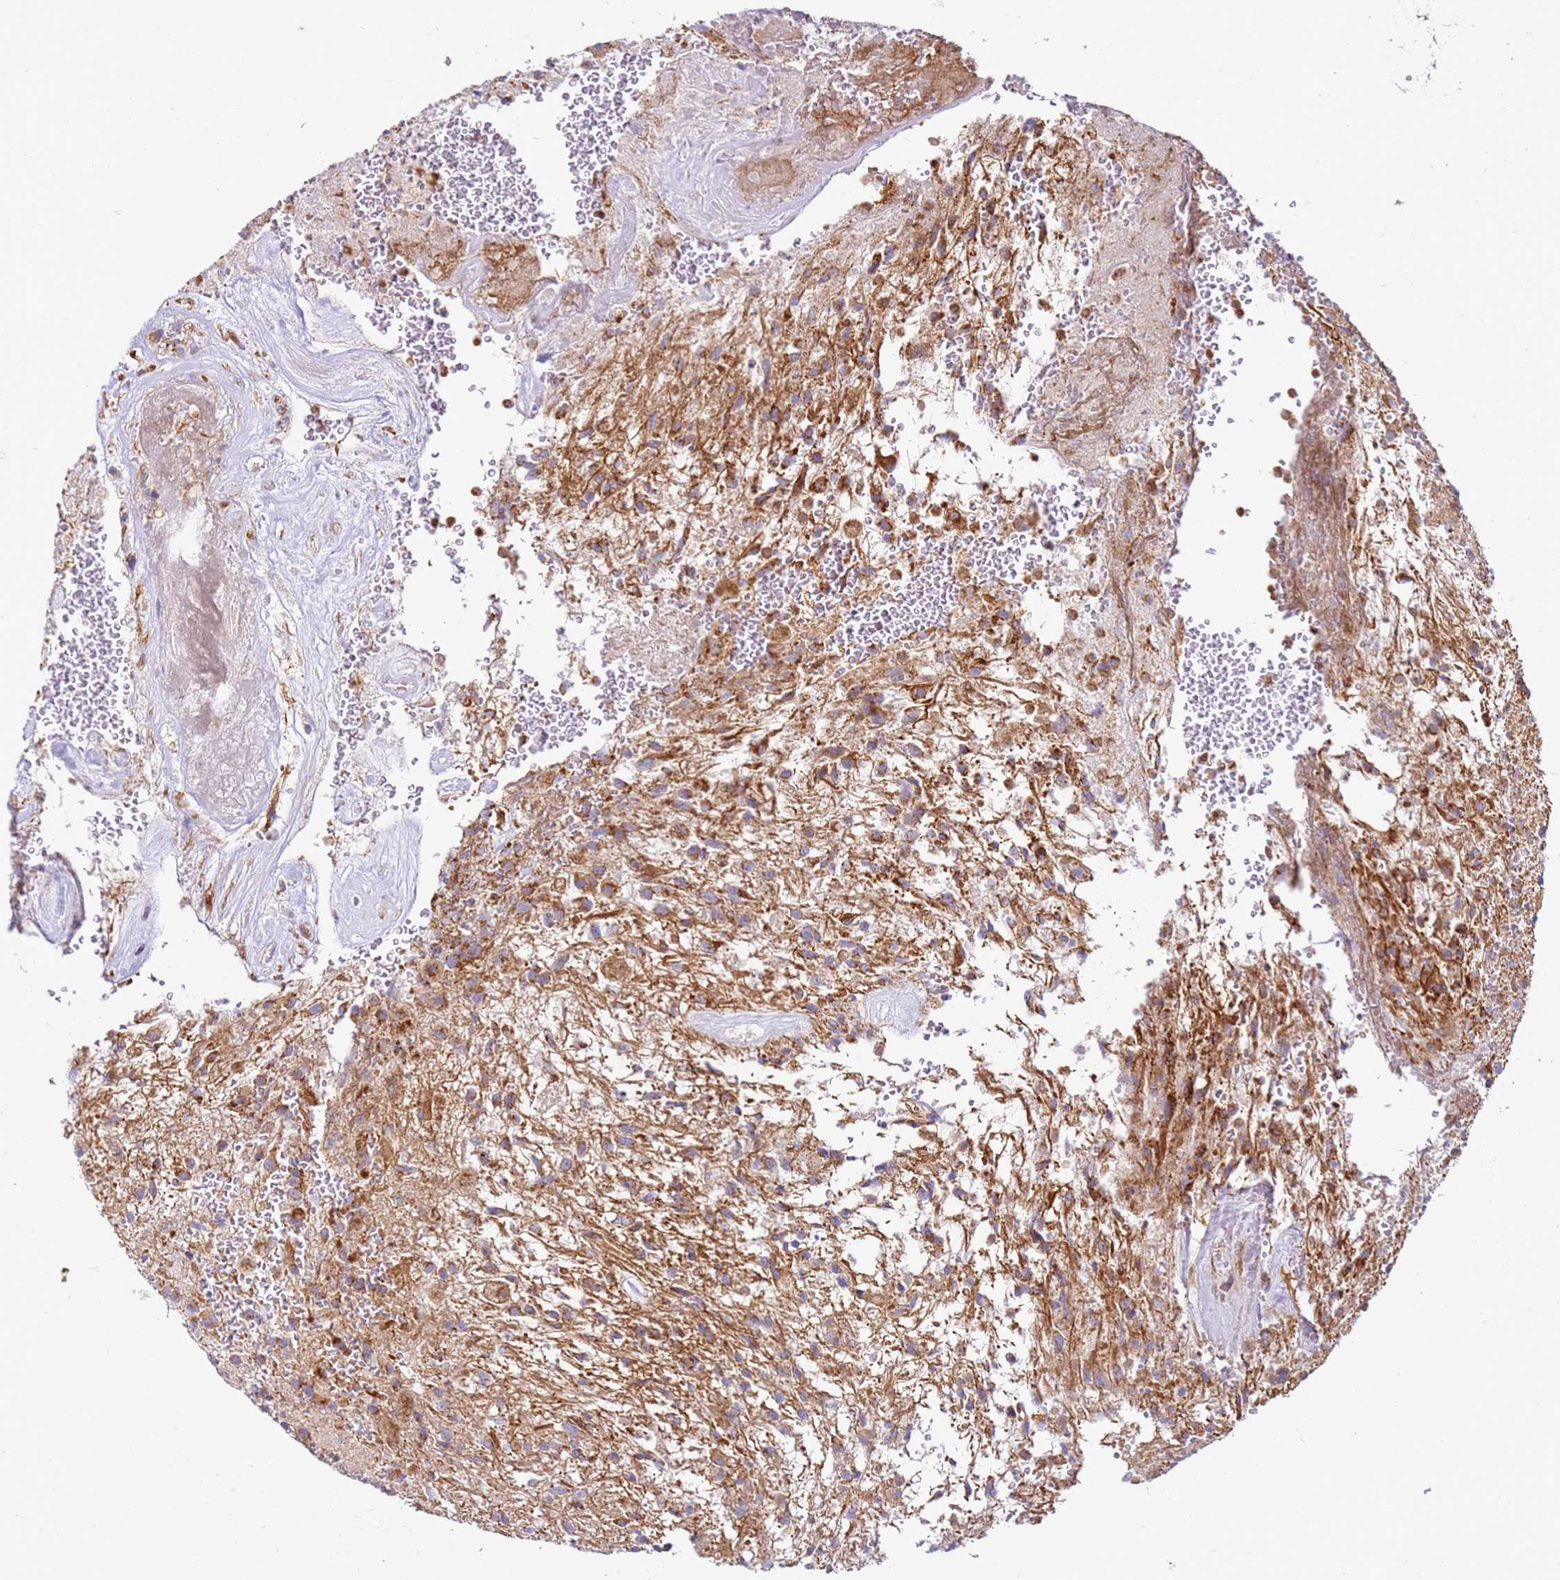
{"staining": {"intensity": "moderate", "quantity": ">75%", "location": "cytoplasmic/membranous"}, "tissue": "glioma", "cell_type": "Tumor cells", "image_type": "cancer", "snomed": [{"axis": "morphology", "description": "Glioma, malignant, High grade"}, {"axis": "topography", "description": "Brain"}], "caption": "A brown stain shows moderate cytoplasmic/membranous staining of a protein in glioma tumor cells. The protein is stained brown, and the nuclei are stained in blue (DAB (3,3'-diaminobenzidine) IHC with brightfield microscopy, high magnification).", "gene": "MRPL20", "patient": {"sex": "male", "age": 56}}